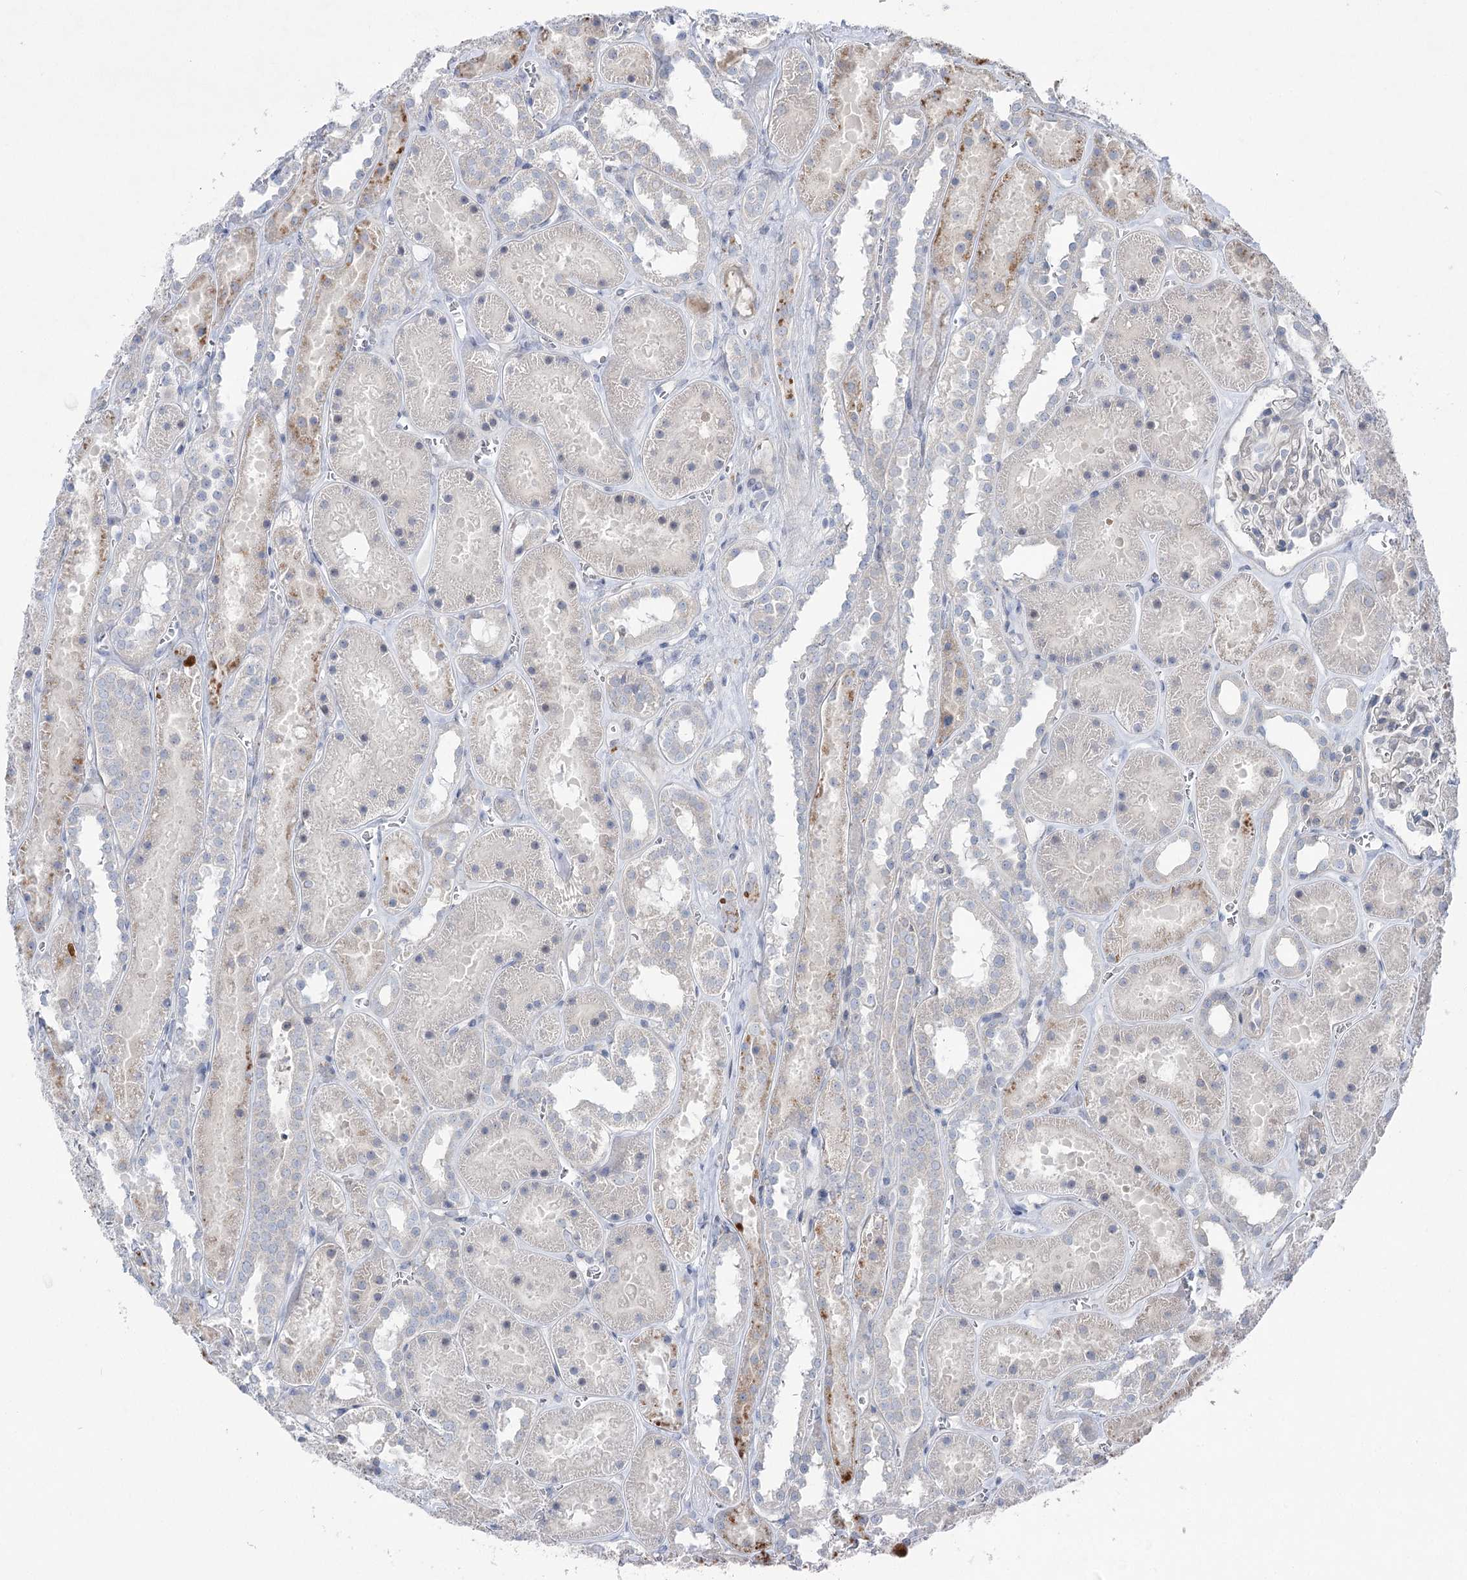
{"staining": {"intensity": "negative", "quantity": "none", "location": "none"}, "tissue": "kidney", "cell_type": "Cells in glomeruli", "image_type": "normal", "snomed": [{"axis": "morphology", "description": "Normal tissue, NOS"}, {"axis": "topography", "description": "Kidney"}], "caption": "Benign kidney was stained to show a protein in brown. There is no significant positivity in cells in glomeruli. (Stains: DAB IHC with hematoxylin counter stain, Microscopy: brightfield microscopy at high magnification).", "gene": "SCN11A", "patient": {"sex": "female", "age": 41}}